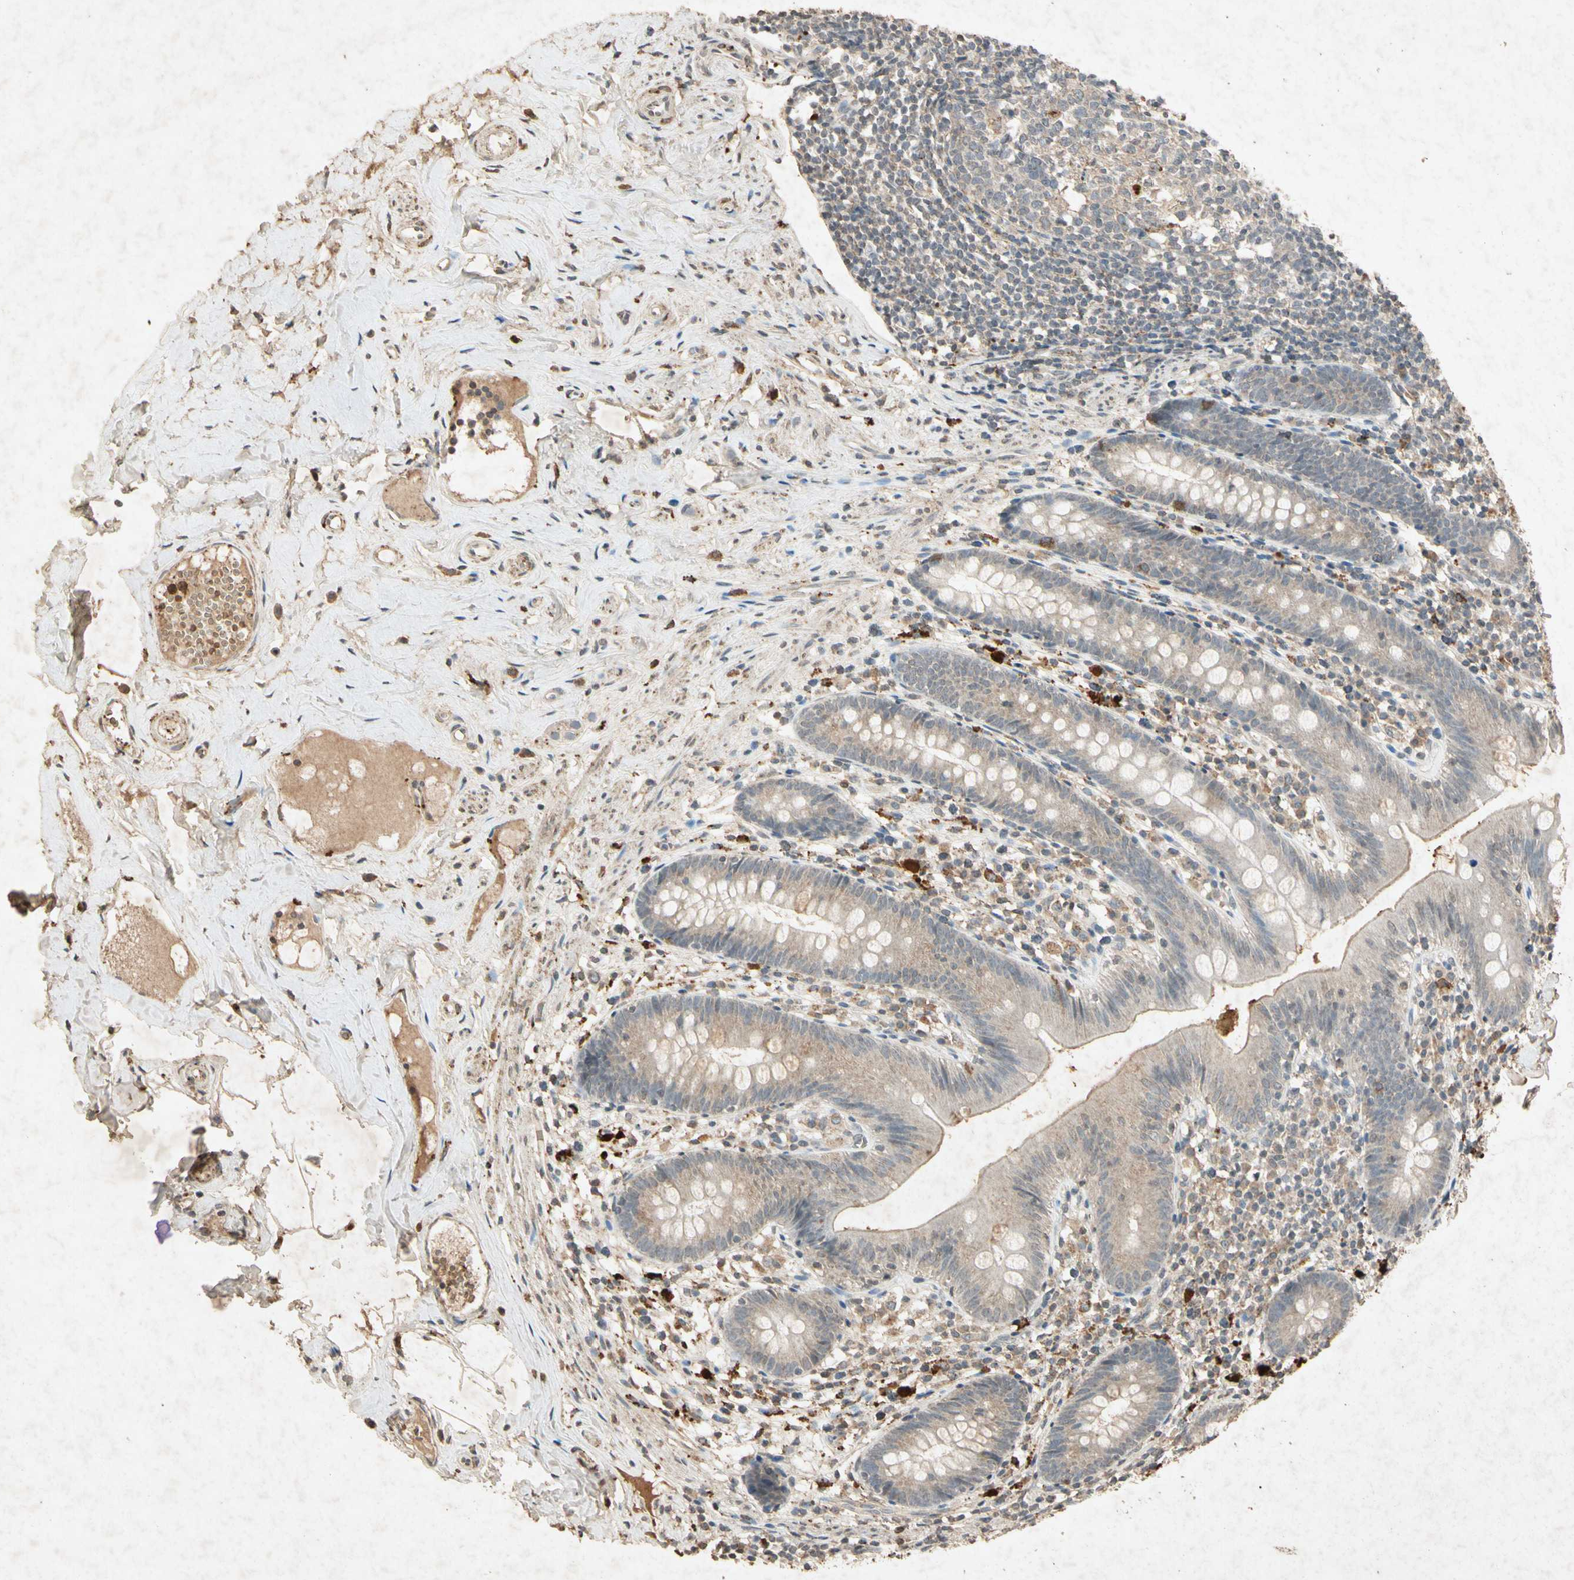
{"staining": {"intensity": "weak", "quantity": ">75%", "location": "cytoplasmic/membranous"}, "tissue": "appendix", "cell_type": "Glandular cells", "image_type": "normal", "snomed": [{"axis": "morphology", "description": "Normal tissue, NOS"}, {"axis": "topography", "description": "Appendix"}], "caption": "A photomicrograph showing weak cytoplasmic/membranous positivity in about >75% of glandular cells in normal appendix, as visualized by brown immunohistochemical staining.", "gene": "MSRB1", "patient": {"sex": "male", "age": 52}}